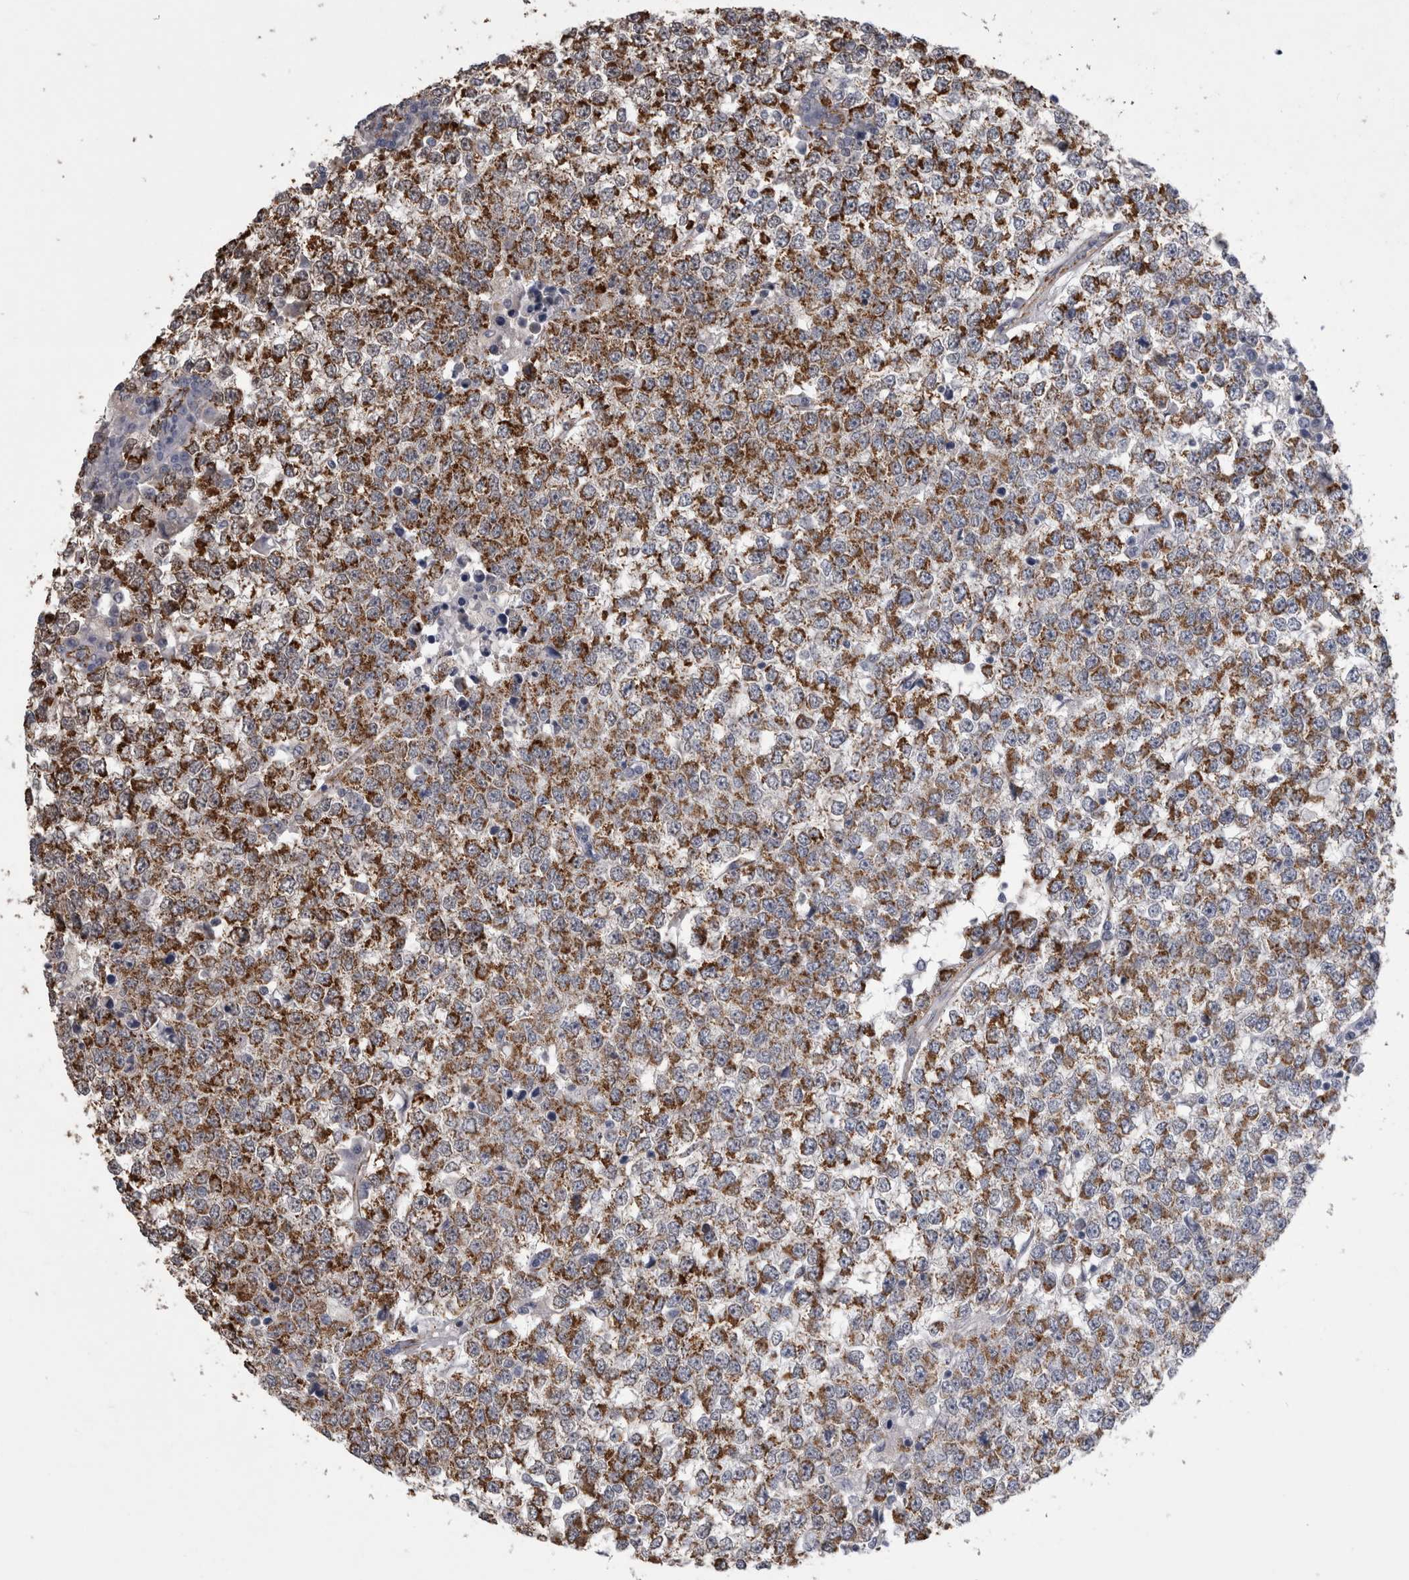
{"staining": {"intensity": "strong", "quantity": ">75%", "location": "cytoplasmic/membranous"}, "tissue": "testis cancer", "cell_type": "Tumor cells", "image_type": "cancer", "snomed": [{"axis": "morphology", "description": "Seminoma, NOS"}, {"axis": "topography", "description": "Testis"}], "caption": "Tumor cells exhibit strong cytoplasmic/membranous expression in approximately >75% of cells in testis seminoma.", "gene": "ACOT7", "patient": {"sex": "male", "age": 65}}